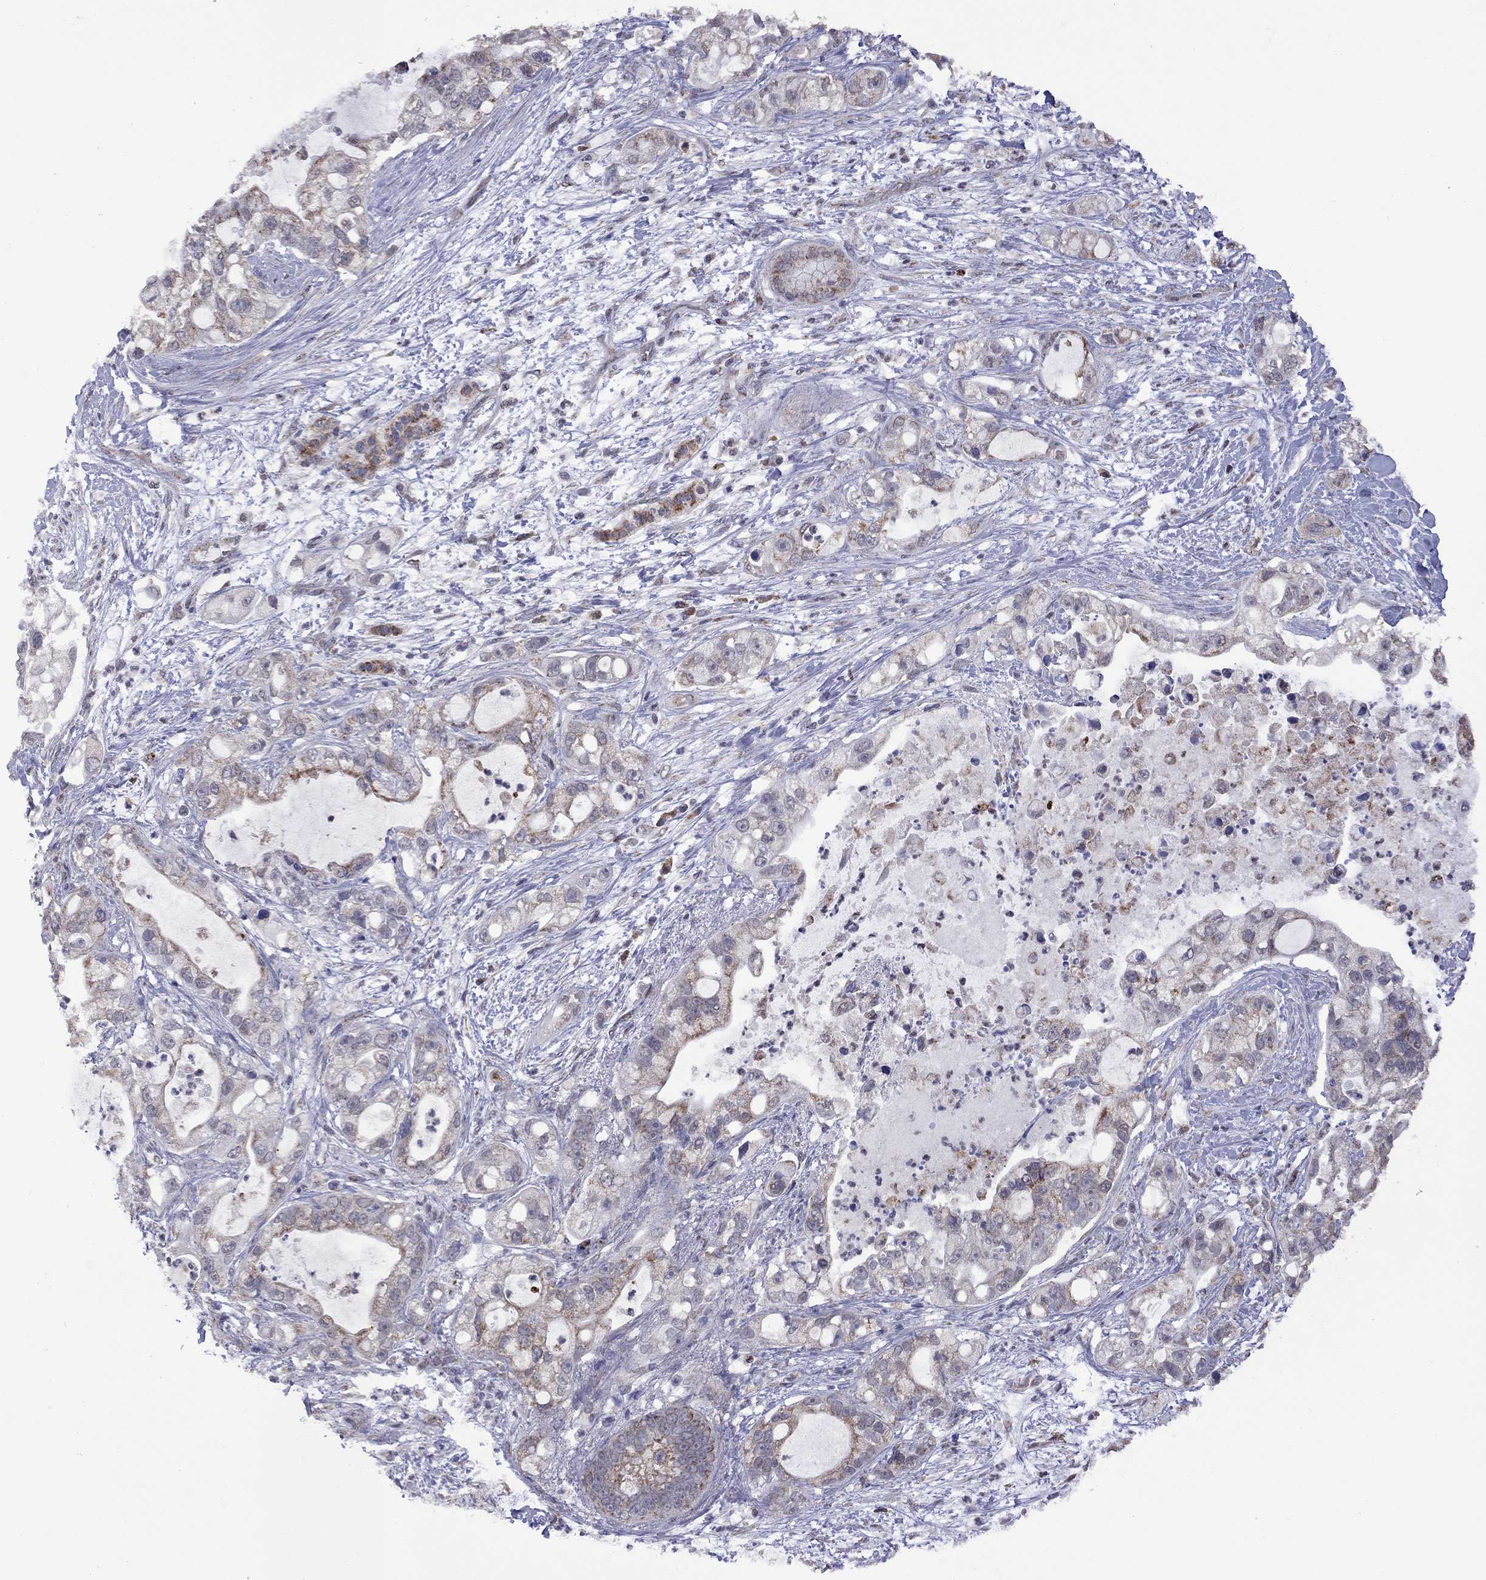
{"staining": {"intensity": "moderate", "quantity": "25%-75%", "location": "cytoplasmic/membranous"}, "tissue": "pancreatic cancer", "cell_type": "Tumor cells", "image_type": "cancer", "snomed": [{"axis": "morphology", "description": "Adenocarcinoma, NOS"}, {"axis": "topography", "description": "Pancreas"}], "caption": "Adenocarcinoma (pancreatic) stained with DAB (3,3'-diaminobenzidine) immunohistochemistry (IHC) demonstrates medium levels of moderate cytoplasmic/membranous staining in about 25%-75% of tumor cells.", "gene": "NDUFB1", "patient": {"sex": "female", "age": 69}}